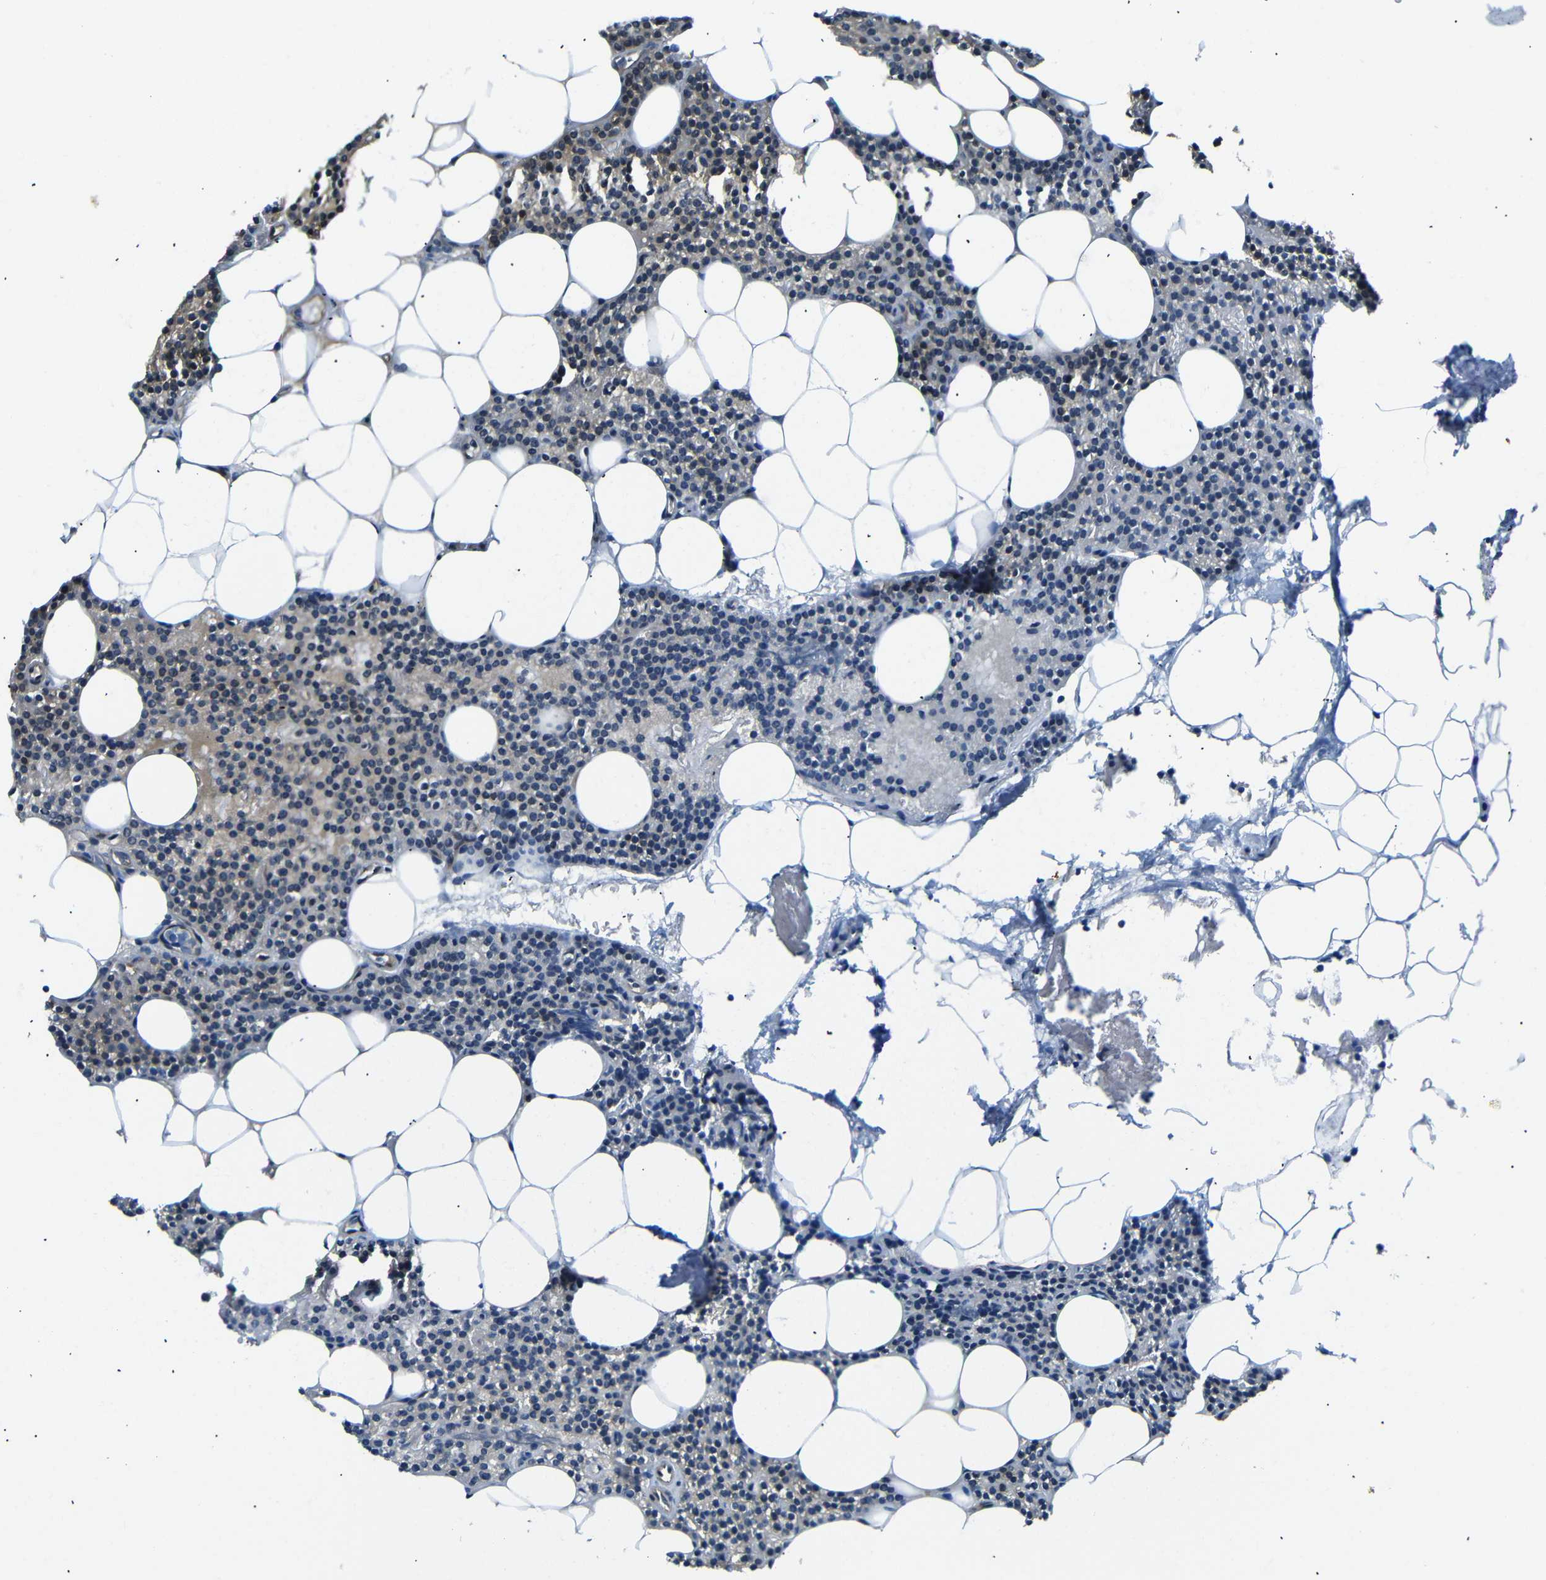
{"staining": {"intensity": "moderate", "quantity": "25%-75%", "location": "cytoplasmic/membranous,nuclear"}, "tissue": "parathyroid gland", "cell_type": "Glandular cells", "image_type": "normal", "snomed": [{"axis": "morphology", "description": "Normal tissue, NOS"}, {"axis": "morphology", "description": "Adenoma, NOS"}, {"axis": "topography", "description": "Parathyroid gland"}], "caption": "Glandular cells exhibit moderate cytoplasmic/membranous,nuclear expression in approximately 25%-75% of cells in benign parathyroid gland.", "gene": "PARN", "patient": {"sex": "female", "age": 51}}